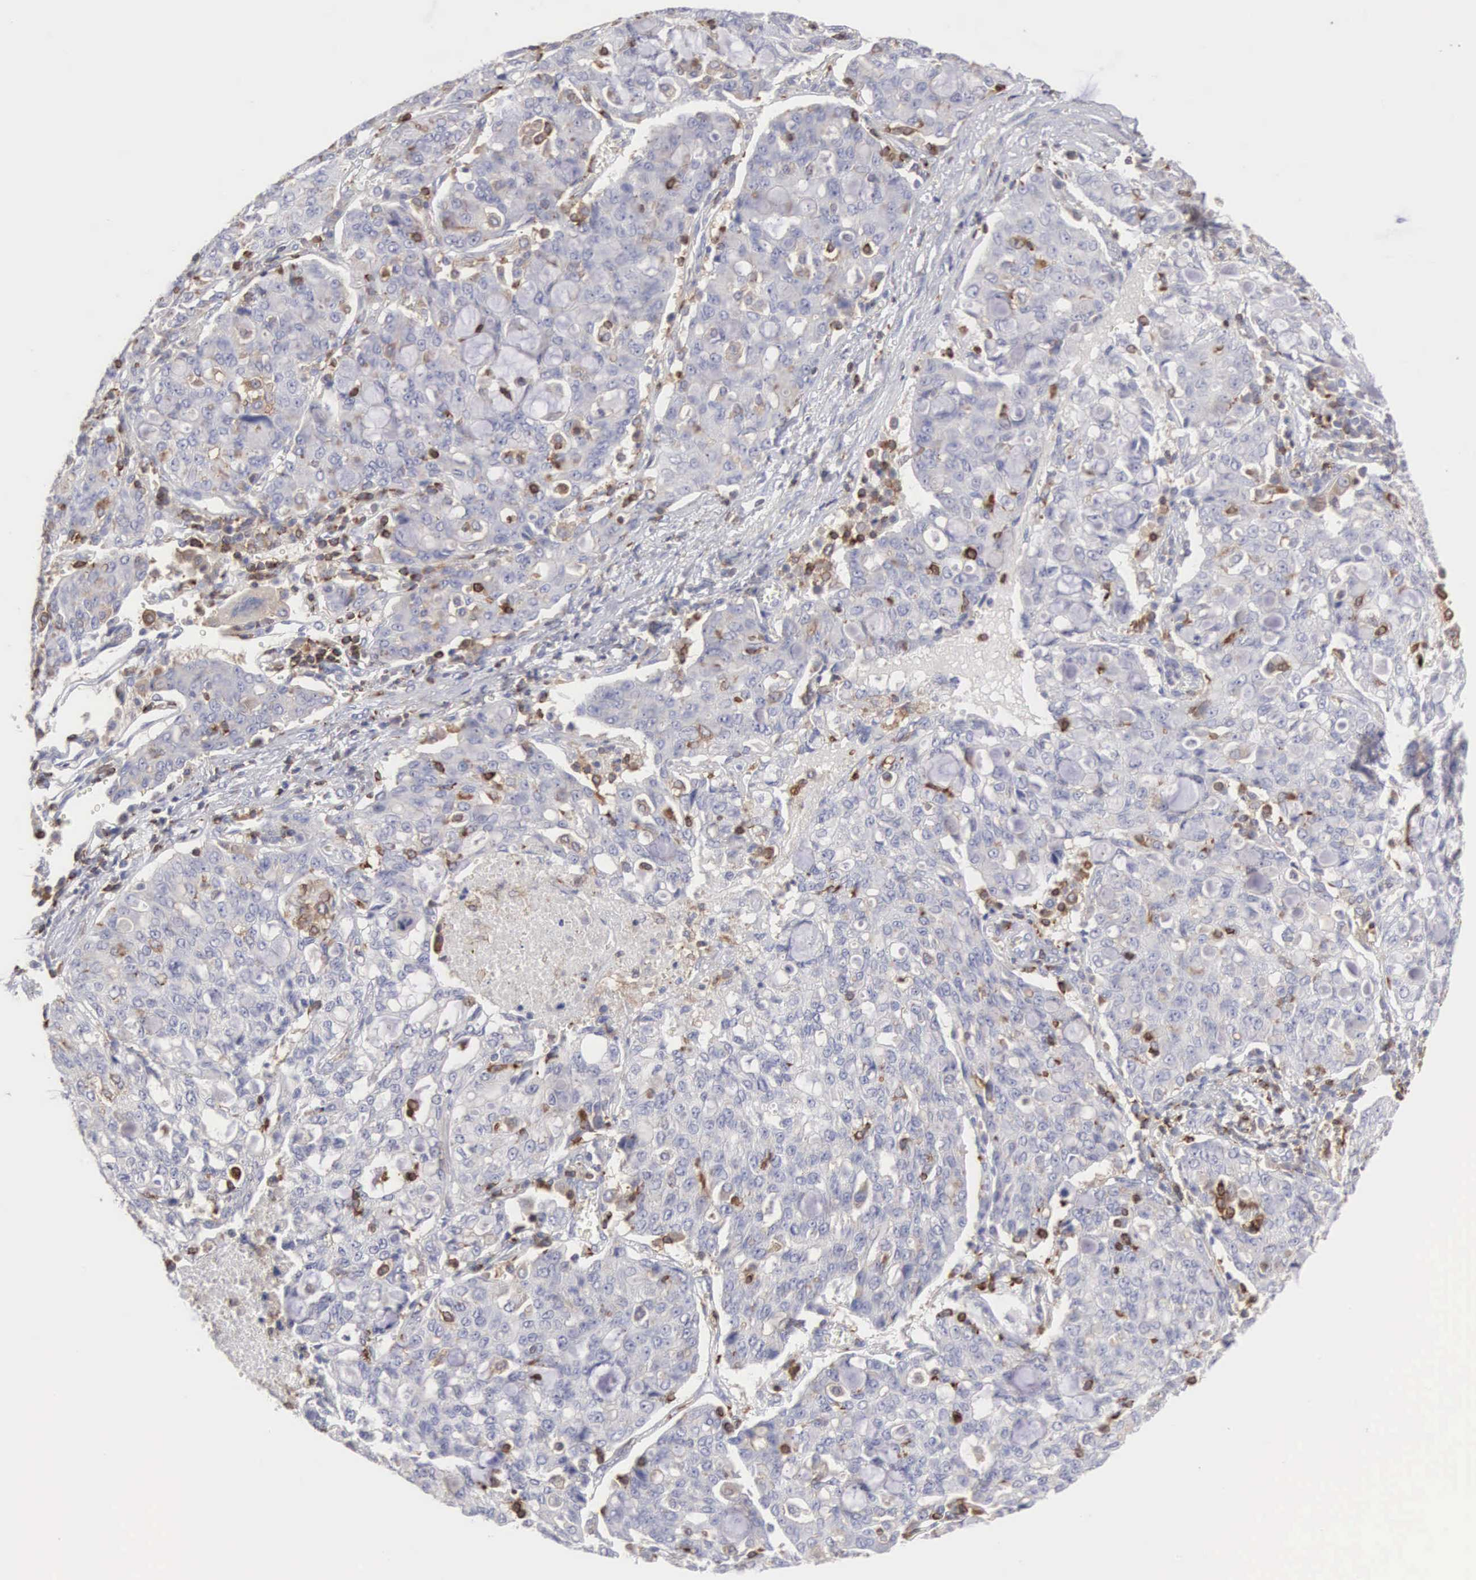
{"staining": {"intensity": "weak", "quantity": "<25%", "location": "cytoplasmic/membranous"}, "tissue": "lung cancer", "cell_type": "Tumor cells", "image_type": "cancer", "snomed": [{"axis": "morphology", "description": "Adenocarcinoma, NOS"}, {"axis": "topography", "description": "Lung"}], "caption": "DAB immunohistochemical staining of lung adenocarcinoma exhibits no significant expression in tumor cells.", "gene": "SH3BP1", "patient": {"sex": "female", "age": 44}}